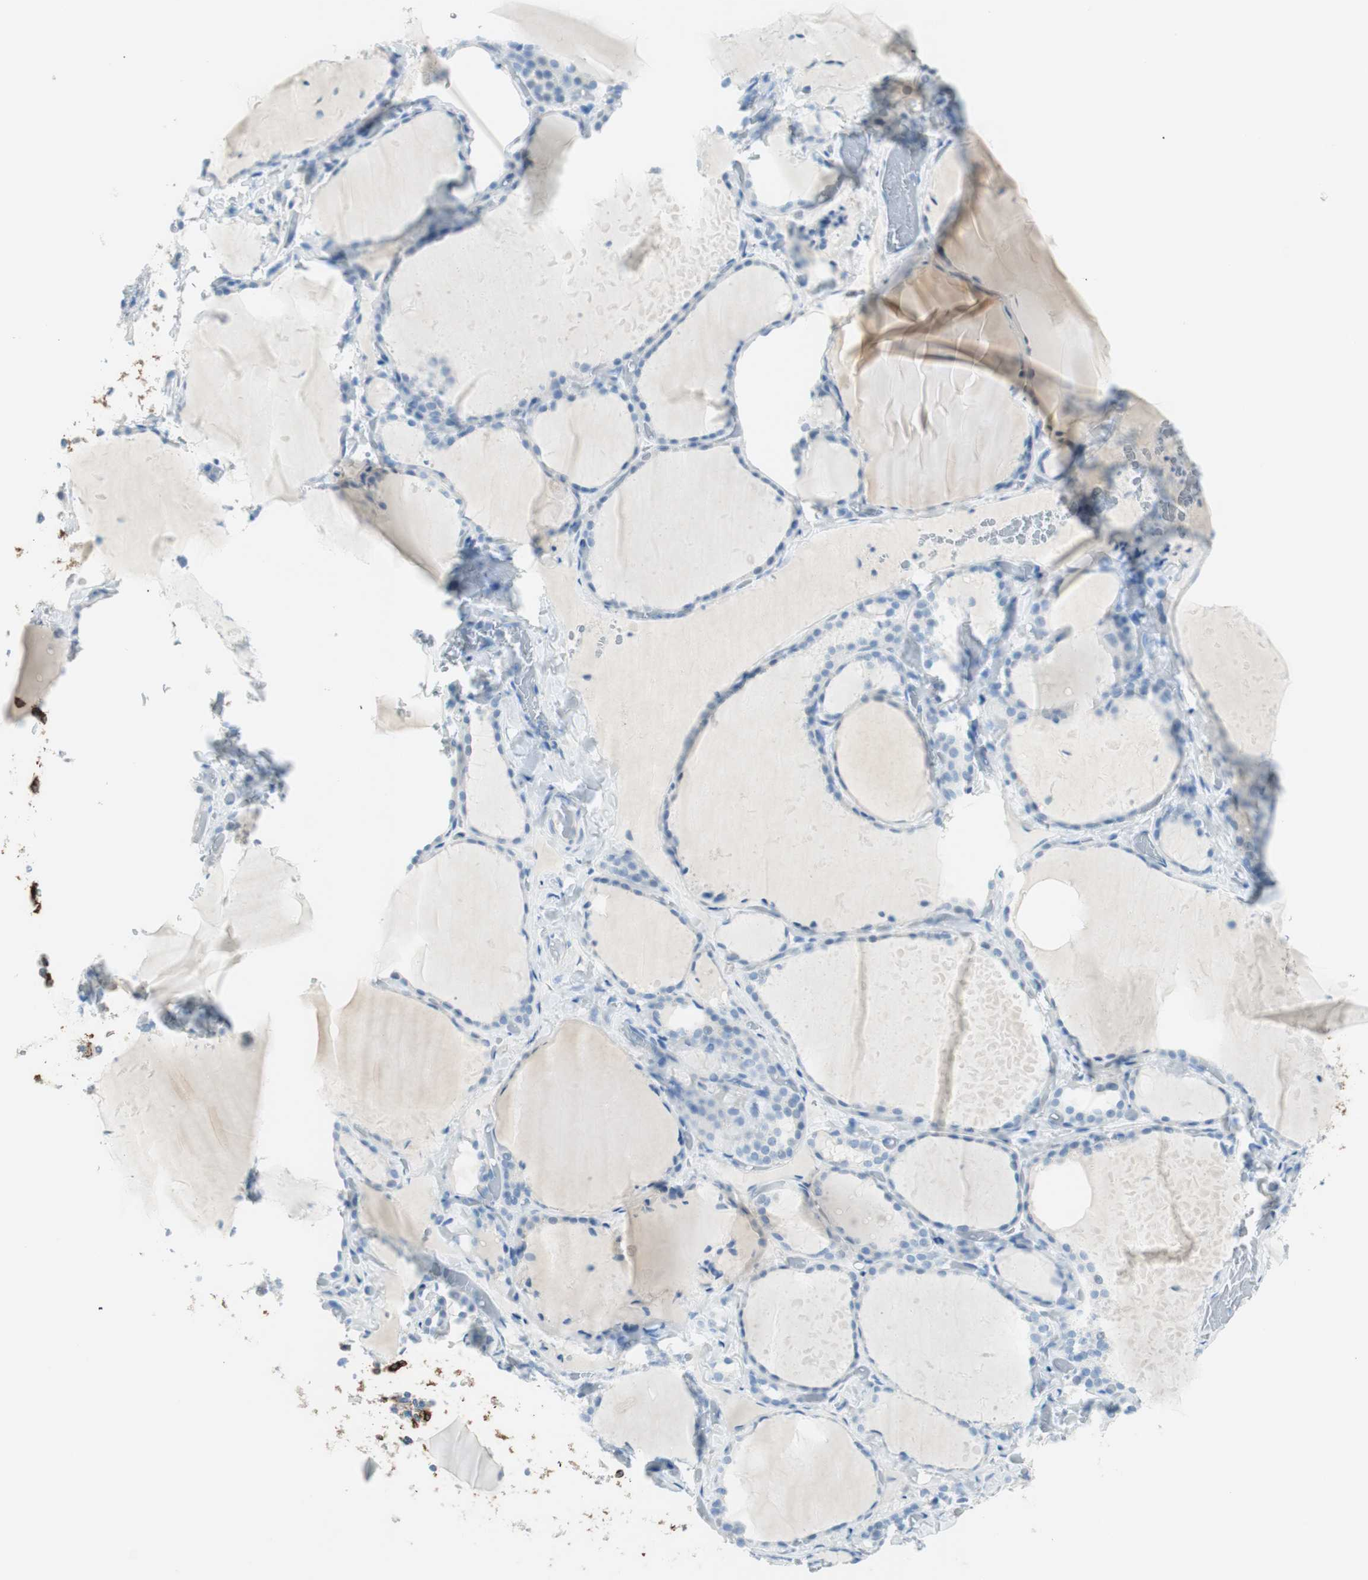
{"staining": {"intensity": "negative", "quantity": "none", "location": "none"}, "tissue": "thyroid gland", "cell_type": "Glandular cells", "image_type": "normal", "snomed": [{"axis": "morphology", "description": "Normal tissue, NOS"}, {"axis": "topography", "description": "Thyroid gland"}], "caption": "Immunohistochemical staining of benign thyroid gland reveals no significant positivity in glandular cells. The staining was performed using DAB (3,3'-diaminobenzidine) to visualize the protein expression in brown, while the nuclei were stained in blue with hematoxylin (Magnification: 20x).", "gene": "TNFRSF13C", "patient": {"sex": "female", "age": 22}}